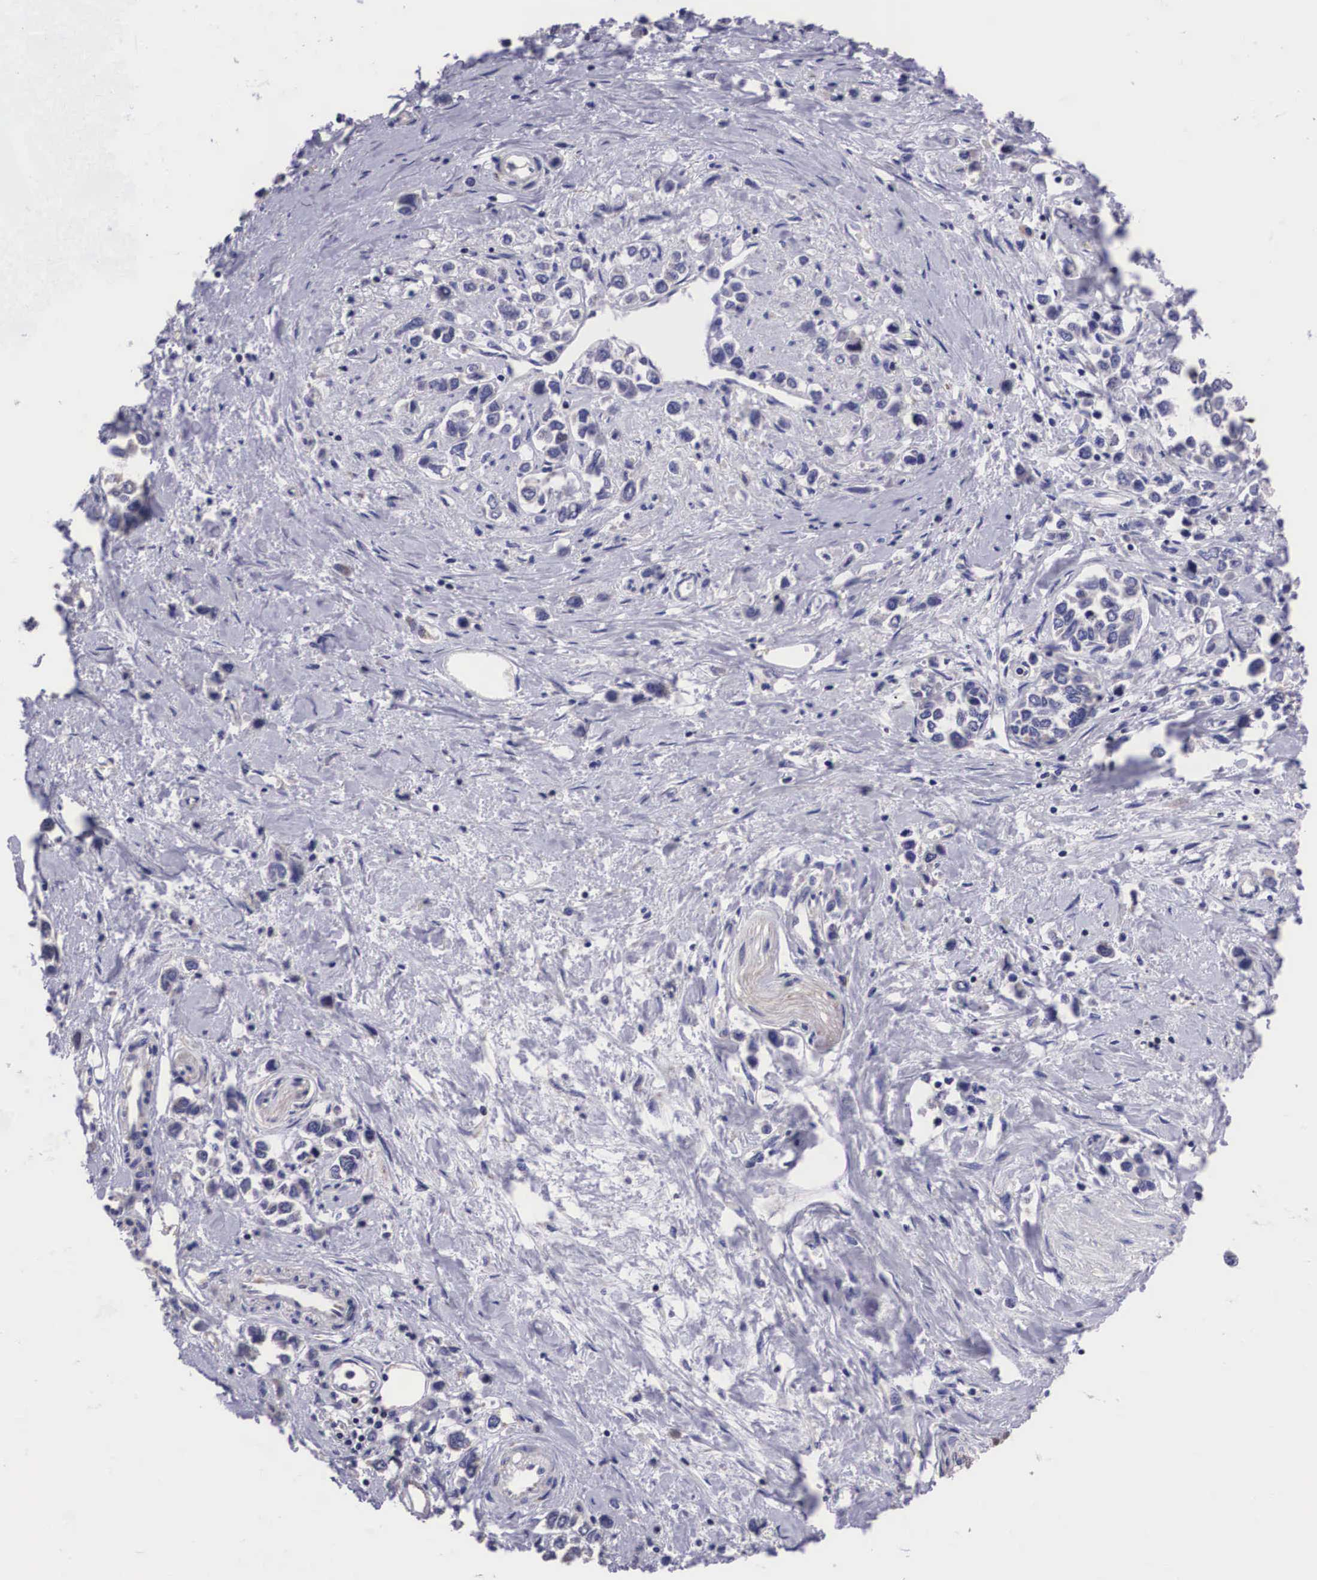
{"staining": {"intensity": "negative", "quantity": "none", "location": "none"}, "tissue": "stomach cancer", "cell_type": "Tumor cells", "image_type": "cancer", "snomed": [{"axis": "morphology", "description": "Adenocarcinoma, NOS"}, {"axis": "topography", "description": "Stomach, upper"}], "caption": "Human stomach cancer (adenocarcinoma) stained for a protein using immunohistochemistry exhibits no expression in tumor cells.", "gene": "ARG2", "patient": {"sex": "male", "age": 76}}